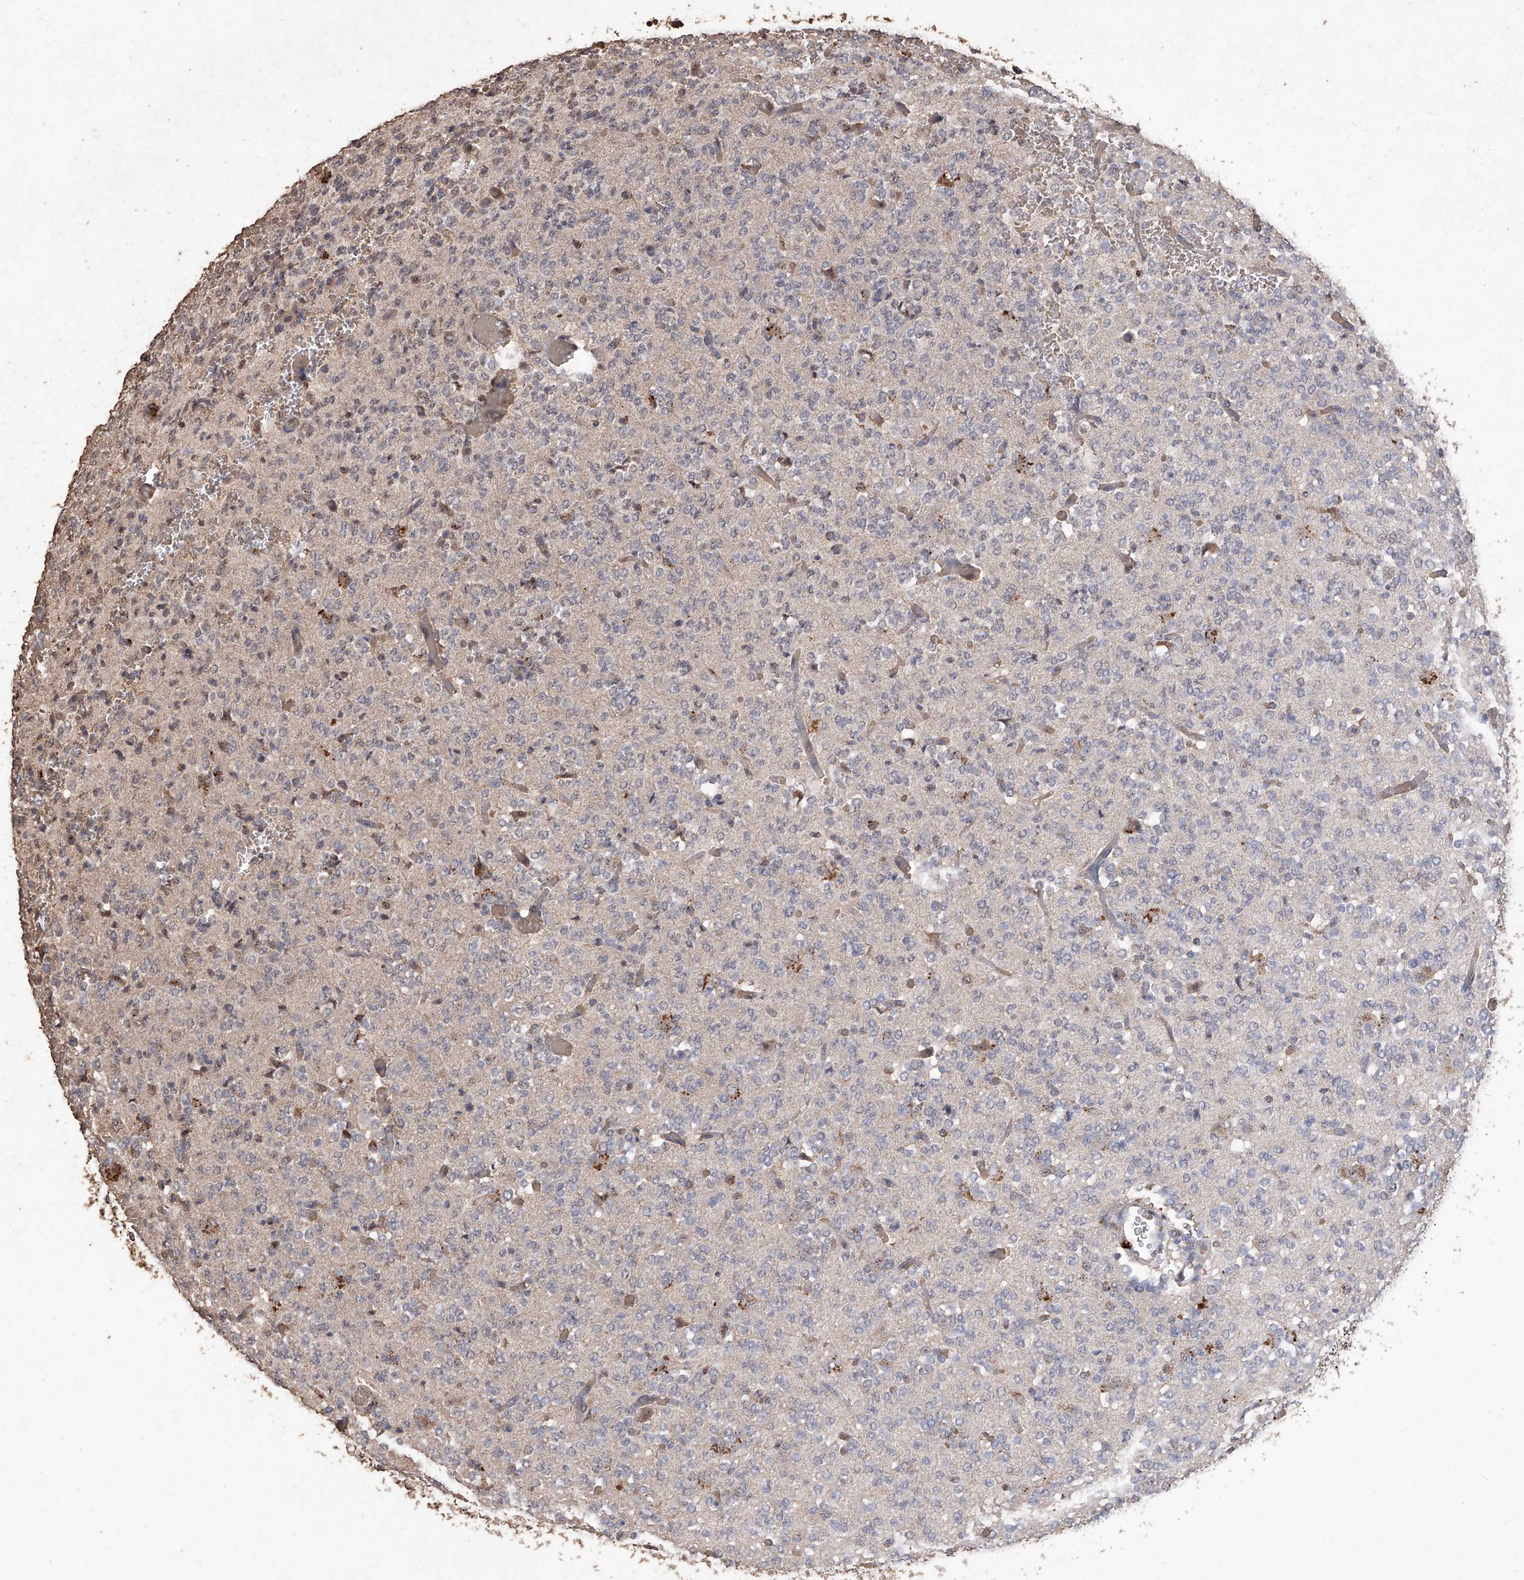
{"staining": {"intensity": "negative", "quantity": "none", "location": "none"}, "tissue": "glioma", "cell_type": "Tumor cells", "image_type": "cancer", "snomed": [{"axis": "morphology", "description": "Glioma, malignant, Low grade"}, {"axis": "topography", "description": "Brain"}], "caption": "There is no significant positivity in tumor cells of glioma.", "gene": "EML1", "patient": {"sex": "male", "age": 38}}